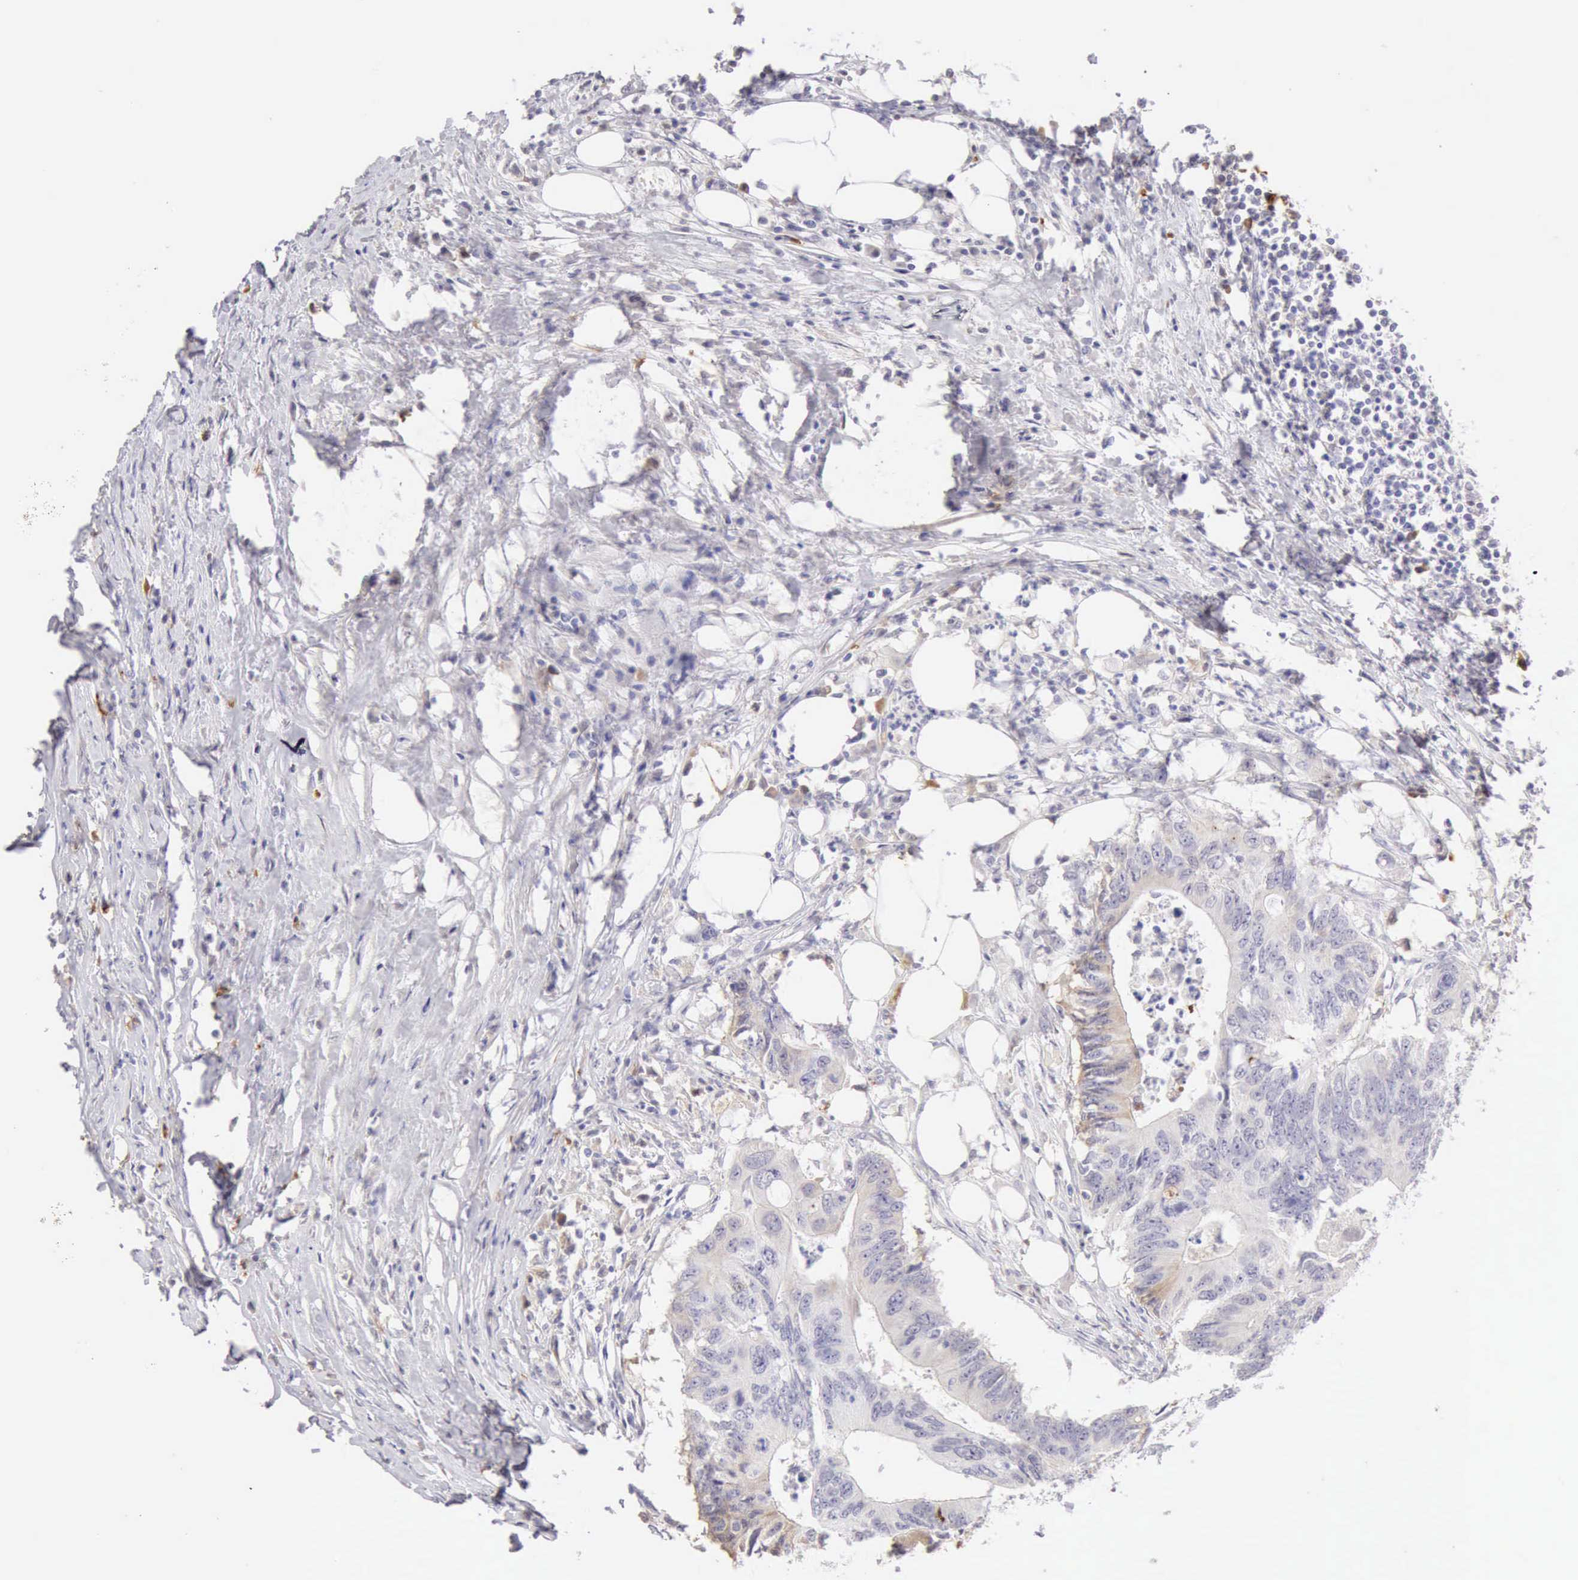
{"staining": {"intensity": "weak", "quantity": "<25%", "location": "cytoplasmic/membranous"}, "tissue": "colorectal cancer", "cell_type": "Tumor cells", "image_type": "cancer", "snomed": [{"axis": "morphology", "description": "Adenocarcinoma, NOS"}, {"axis": "topography", "description": "Colon"}], "caption": "A high-resolution micrograph shows immunohistochemistry staining of colorectal cancer, which displays no significant positivity in tumor cells.", "gene": "RNASE1", "patient": {"sex": "male", "age": 71}}